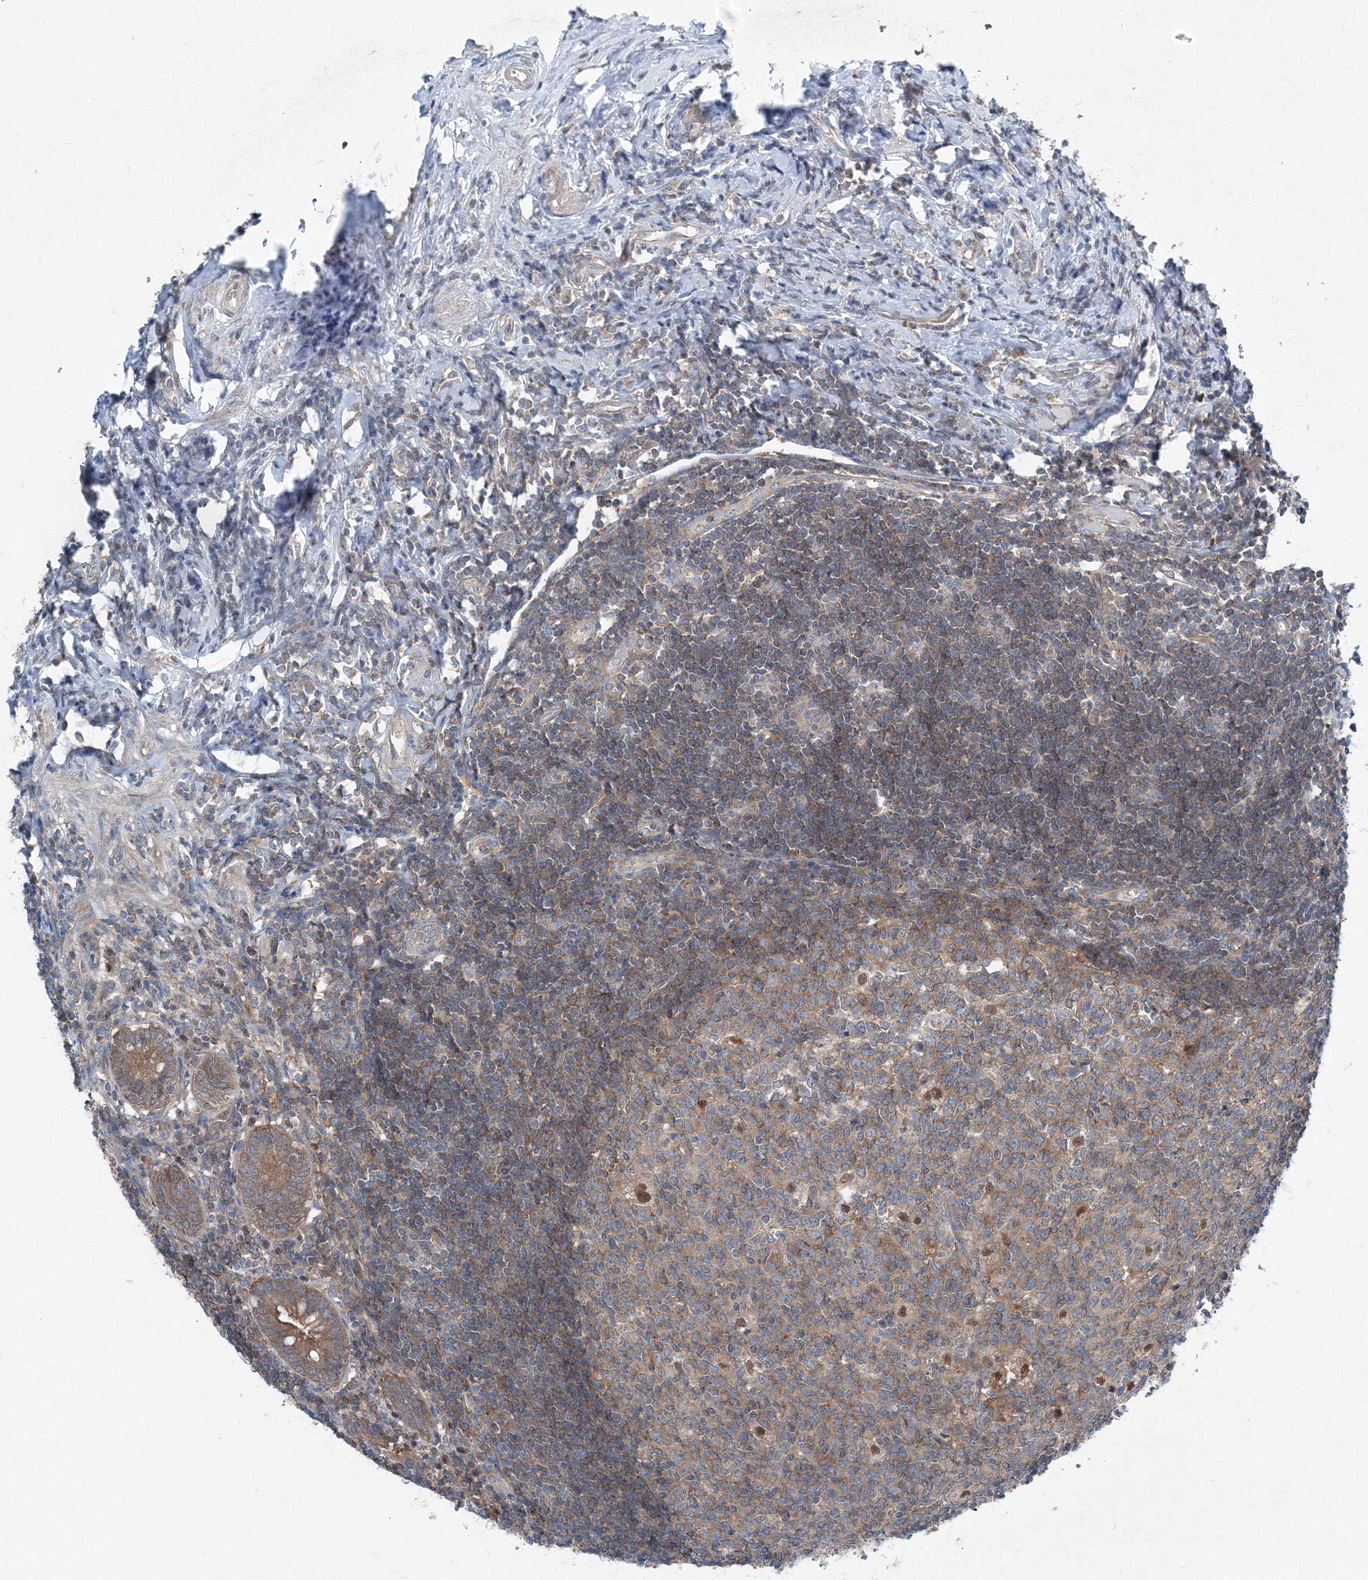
{"staining": {"intensity": "moderate", "quantity": ">75%", "location": "cytoplasmic/membranous"}, "tissue": "appendix", "cell_type": "Glandular cells", "image_type": "normal", "snomed": [{"axis": "morphology", "description": "Normal tissue, NOS"}, {"axis": "topography", "description": "Appendix"}], "caption": "A brown stain labels moderate cytoplasmic/membranous positivity of a protein in glandular cells of benign appendix. Nuclei are stained in blue.", "gene": "TPRKB", "patient": {"sex": "female", "age": 54}}